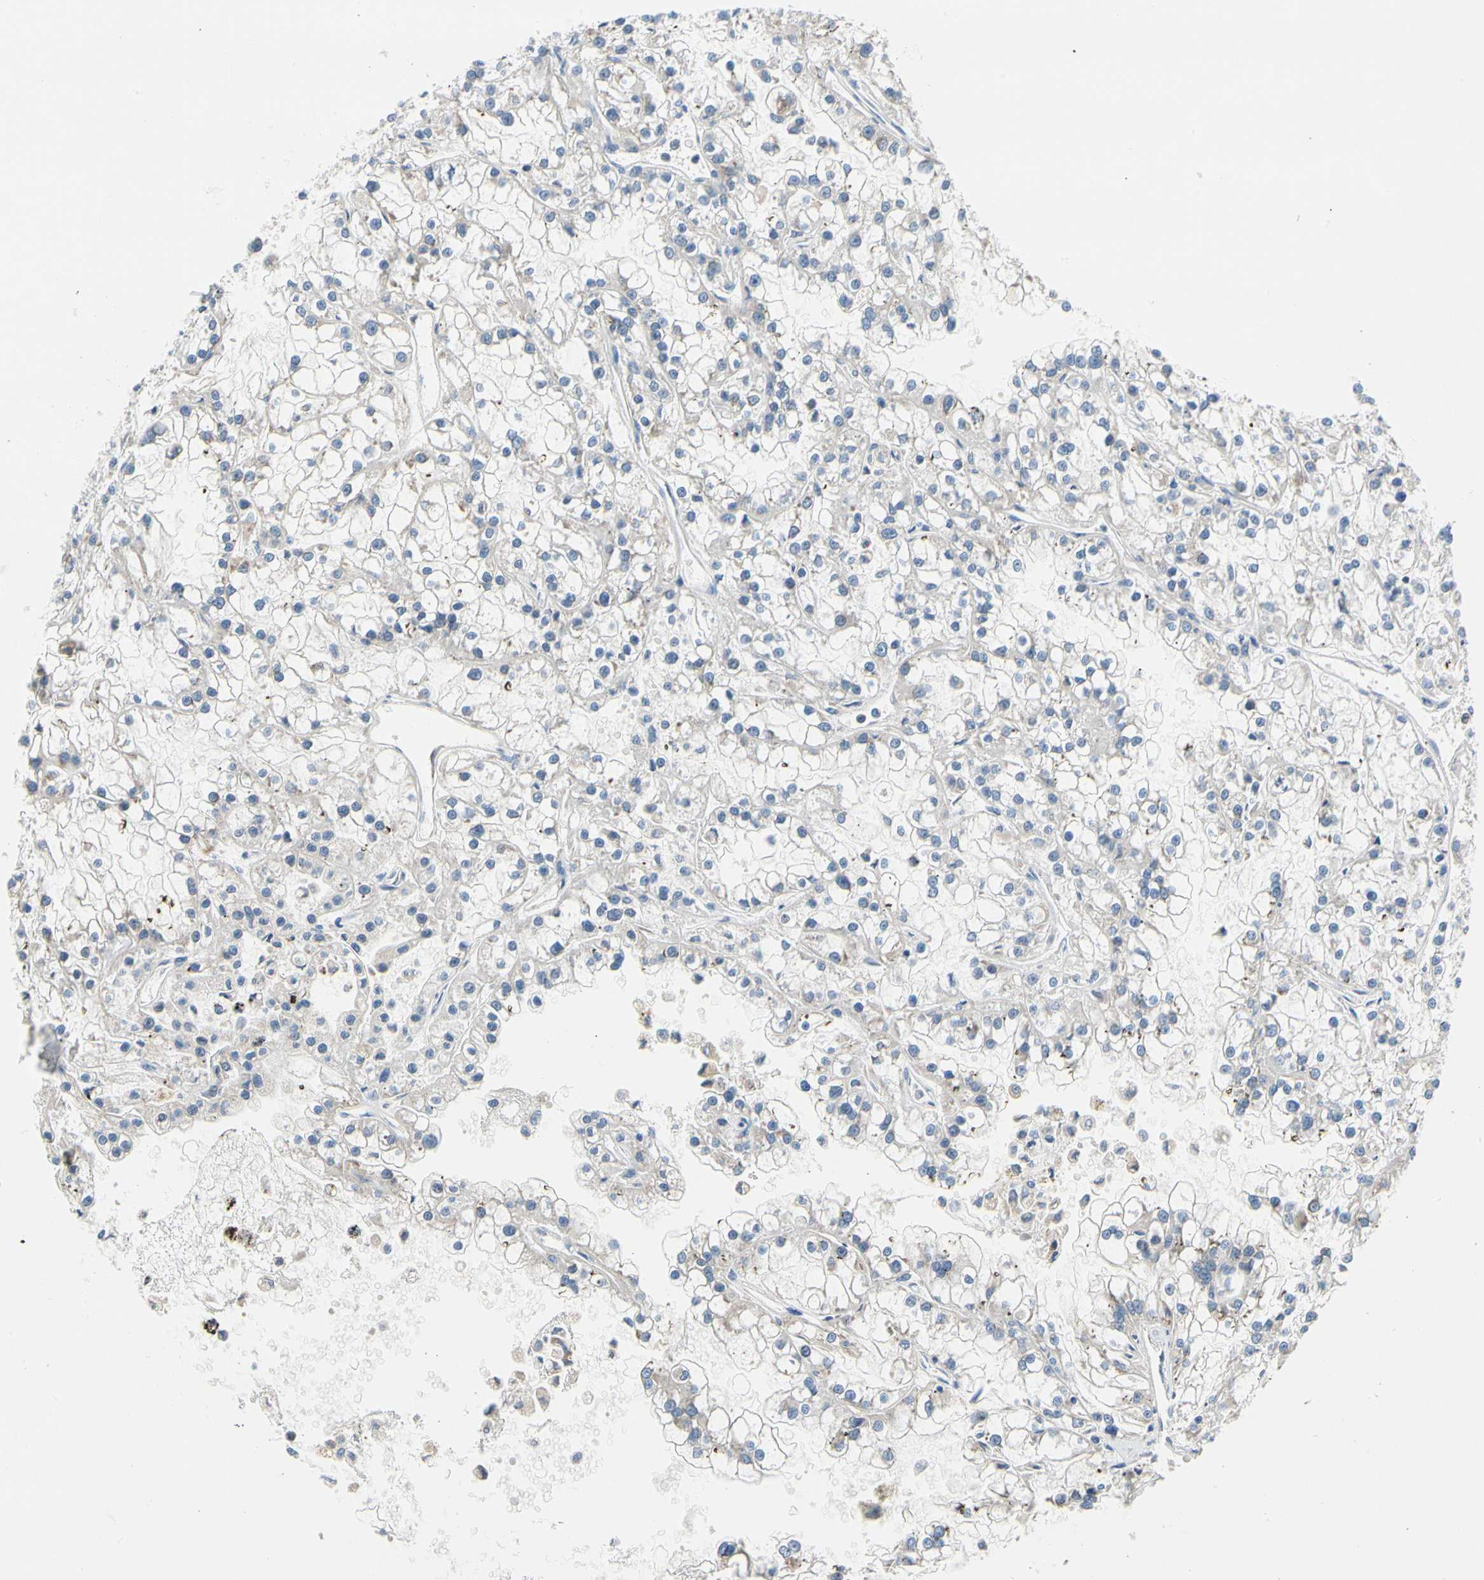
{"staining": {"intensity": "negative", "quantity": "none", "location": "none"}, "tissue": "renal cancer", "cell_type": "Tumor cells", "image_type": "cancer", "snomed": [{"axis": "morphology", "description": "Adenocarcinoma, NOS"}, {"axis": "topography", "description": "Kidney"}], "caption": "Immunohistochemical staining of renal cancer (adenocarcinoma) shows no significant positivity in tumor cells.", "gene": "STXBP1", "patient": {"sex": "female", "age": 52}}